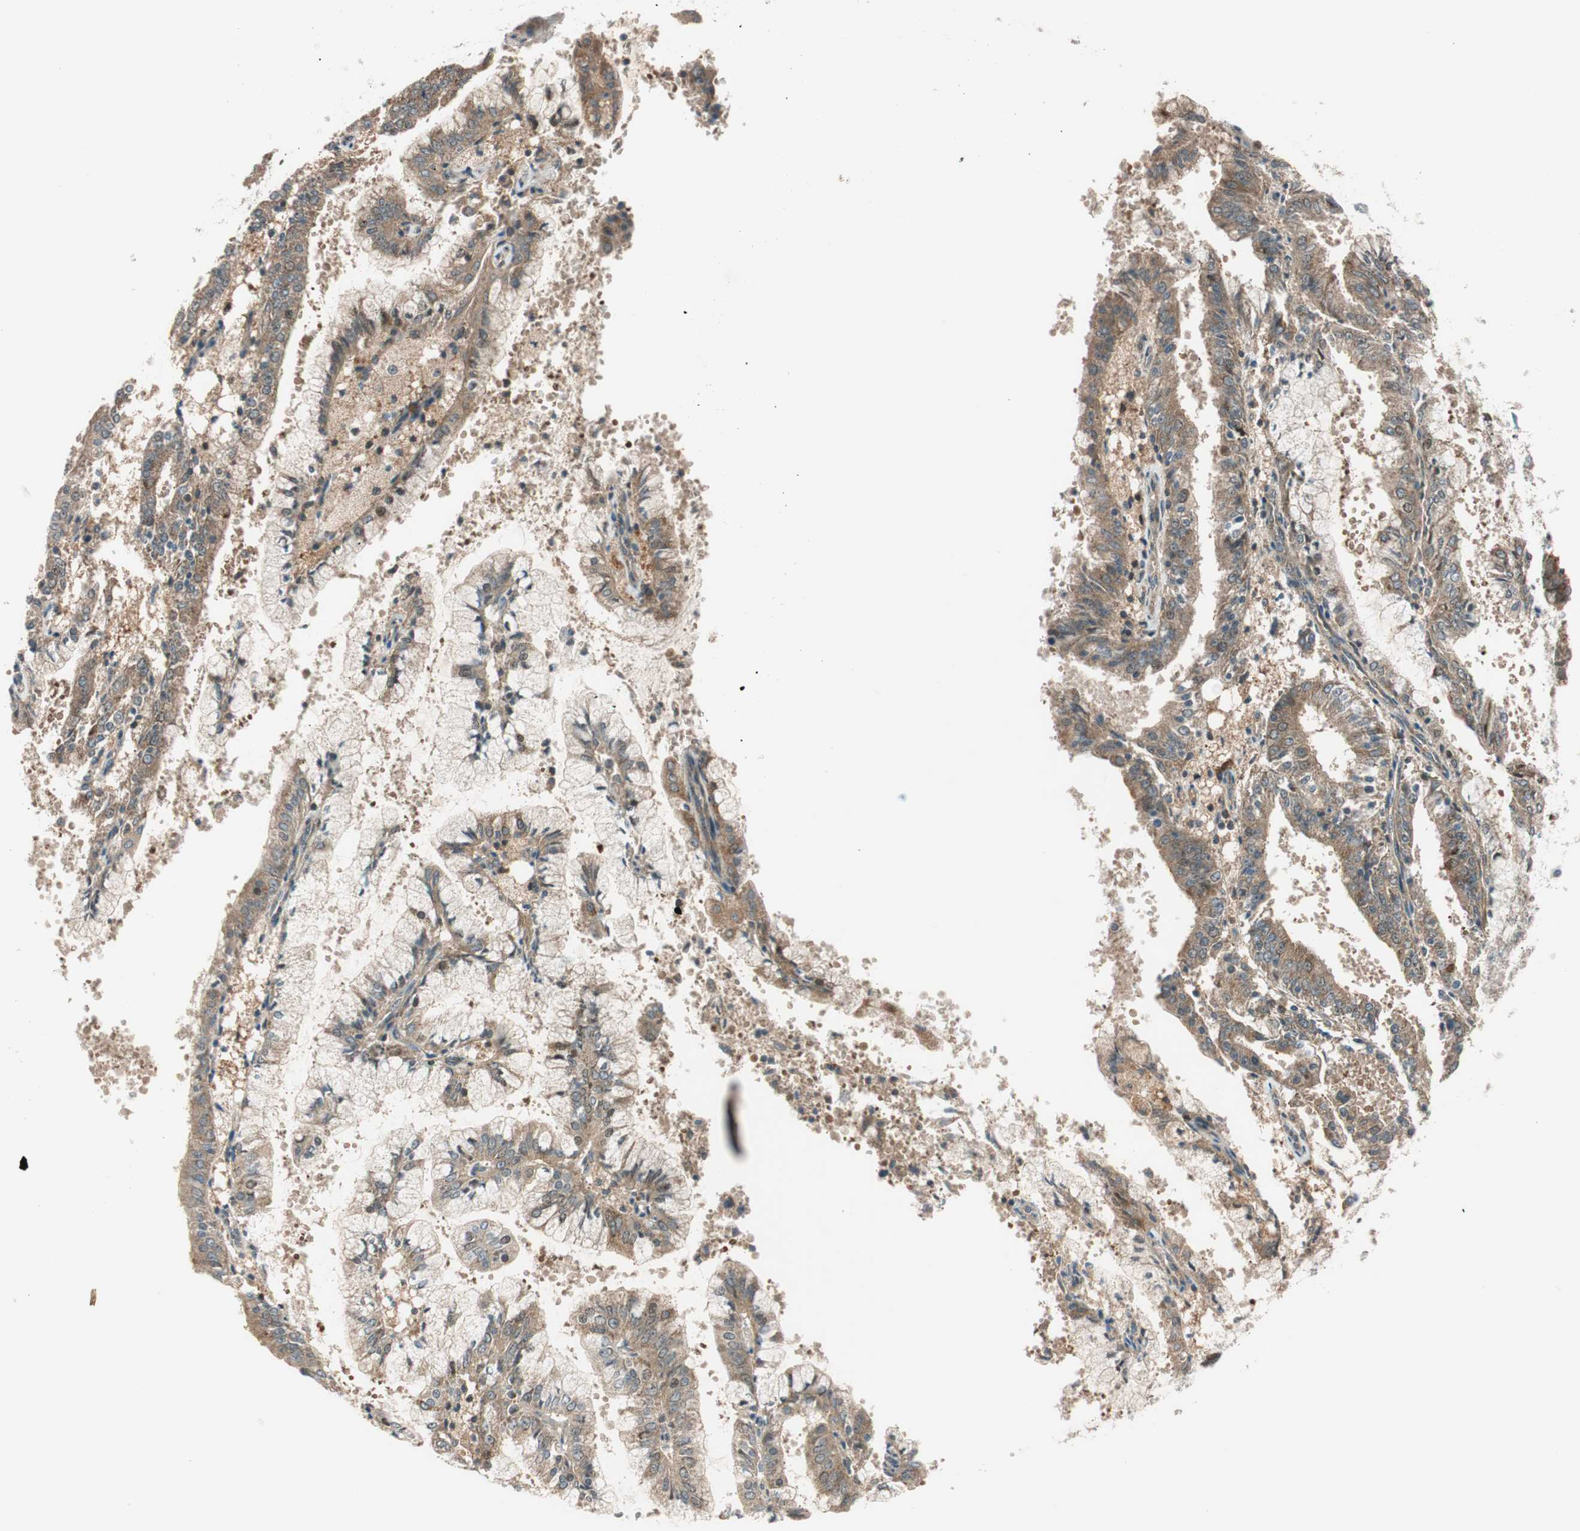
{"staining": {"intensity": "moderate", "quantity": ">75%", "location": "cytoplasmic/membranous"}, "tissue": "endometrial cancer", "cell_type": "Tumor cells", "image_type": "cancer", "snomed": [{"axis": "morphology", "description": "Adenocarcinoma, NOS"}, {"axis": "topography", "description": "Endometrium"}], "caption": "The immunohistochemical stain shows moderate cytoplasmic/membranous positivity in tumor cells of adenocarcinoma (endometrial) tissue.", "gene": "ABI1", "patient": {"sex": "female", "age": 63}}